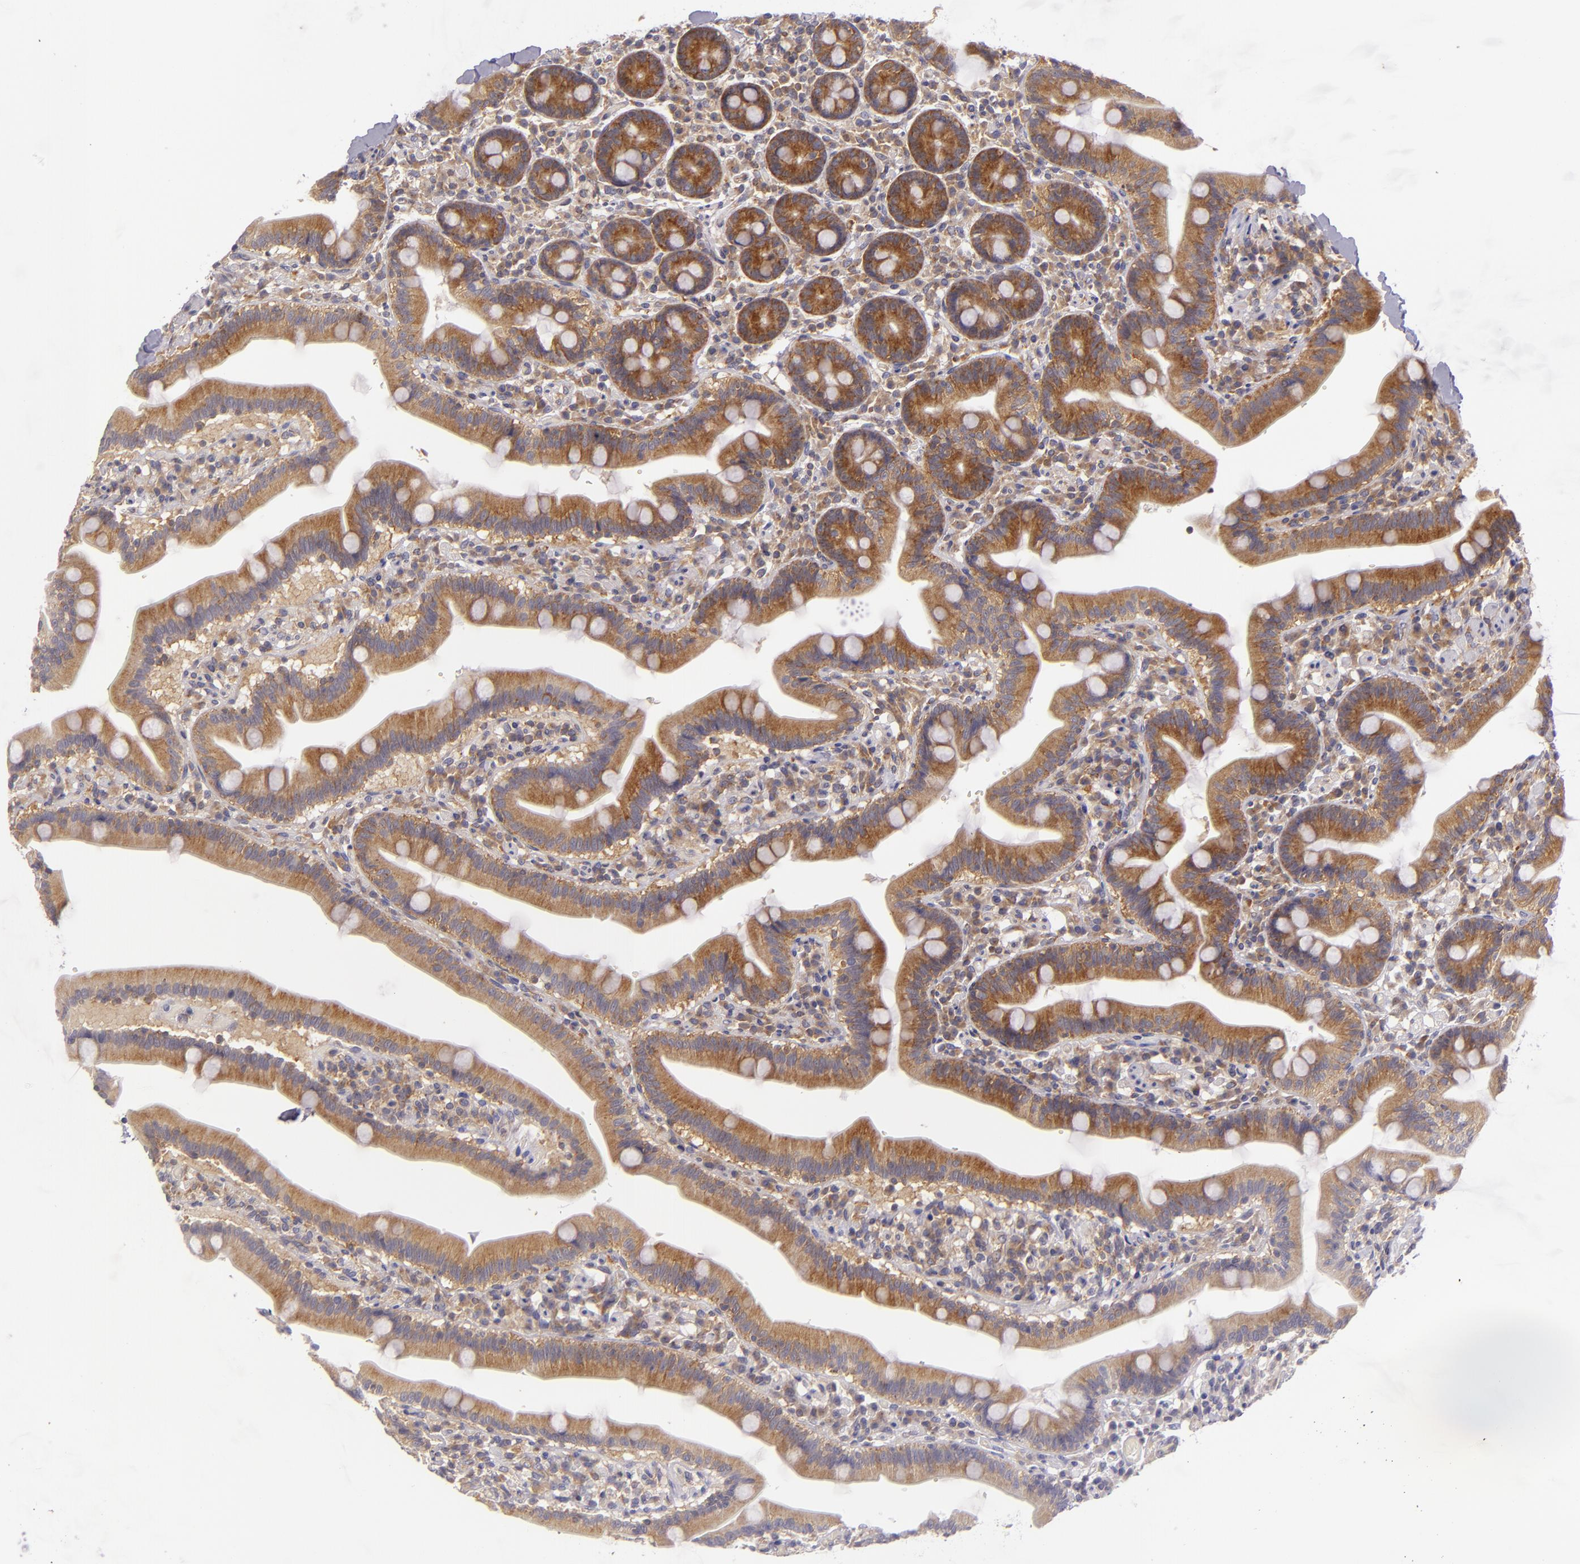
{"staining": {"intensity": "moderate", "quantity": ">75%", "location": "cytoplasmic/membranous"}, "tissue": "duodenum", "cell_type": "Glandular cells", "image_type": "normal", "snomed": [{"axis": "morphology", "description": "Normal tissue, NOS"}, {"axis": "topography", "description": "Duodenum"}], "caption": "About >75% of glandular cells in benign human duodenum demonstrate moderate cytoplasmic/membranous protein expression as visualized by brown immunohistochemical staining.", "gene": "UPF3B", "patient": {"sex": "male", "age": 66}}